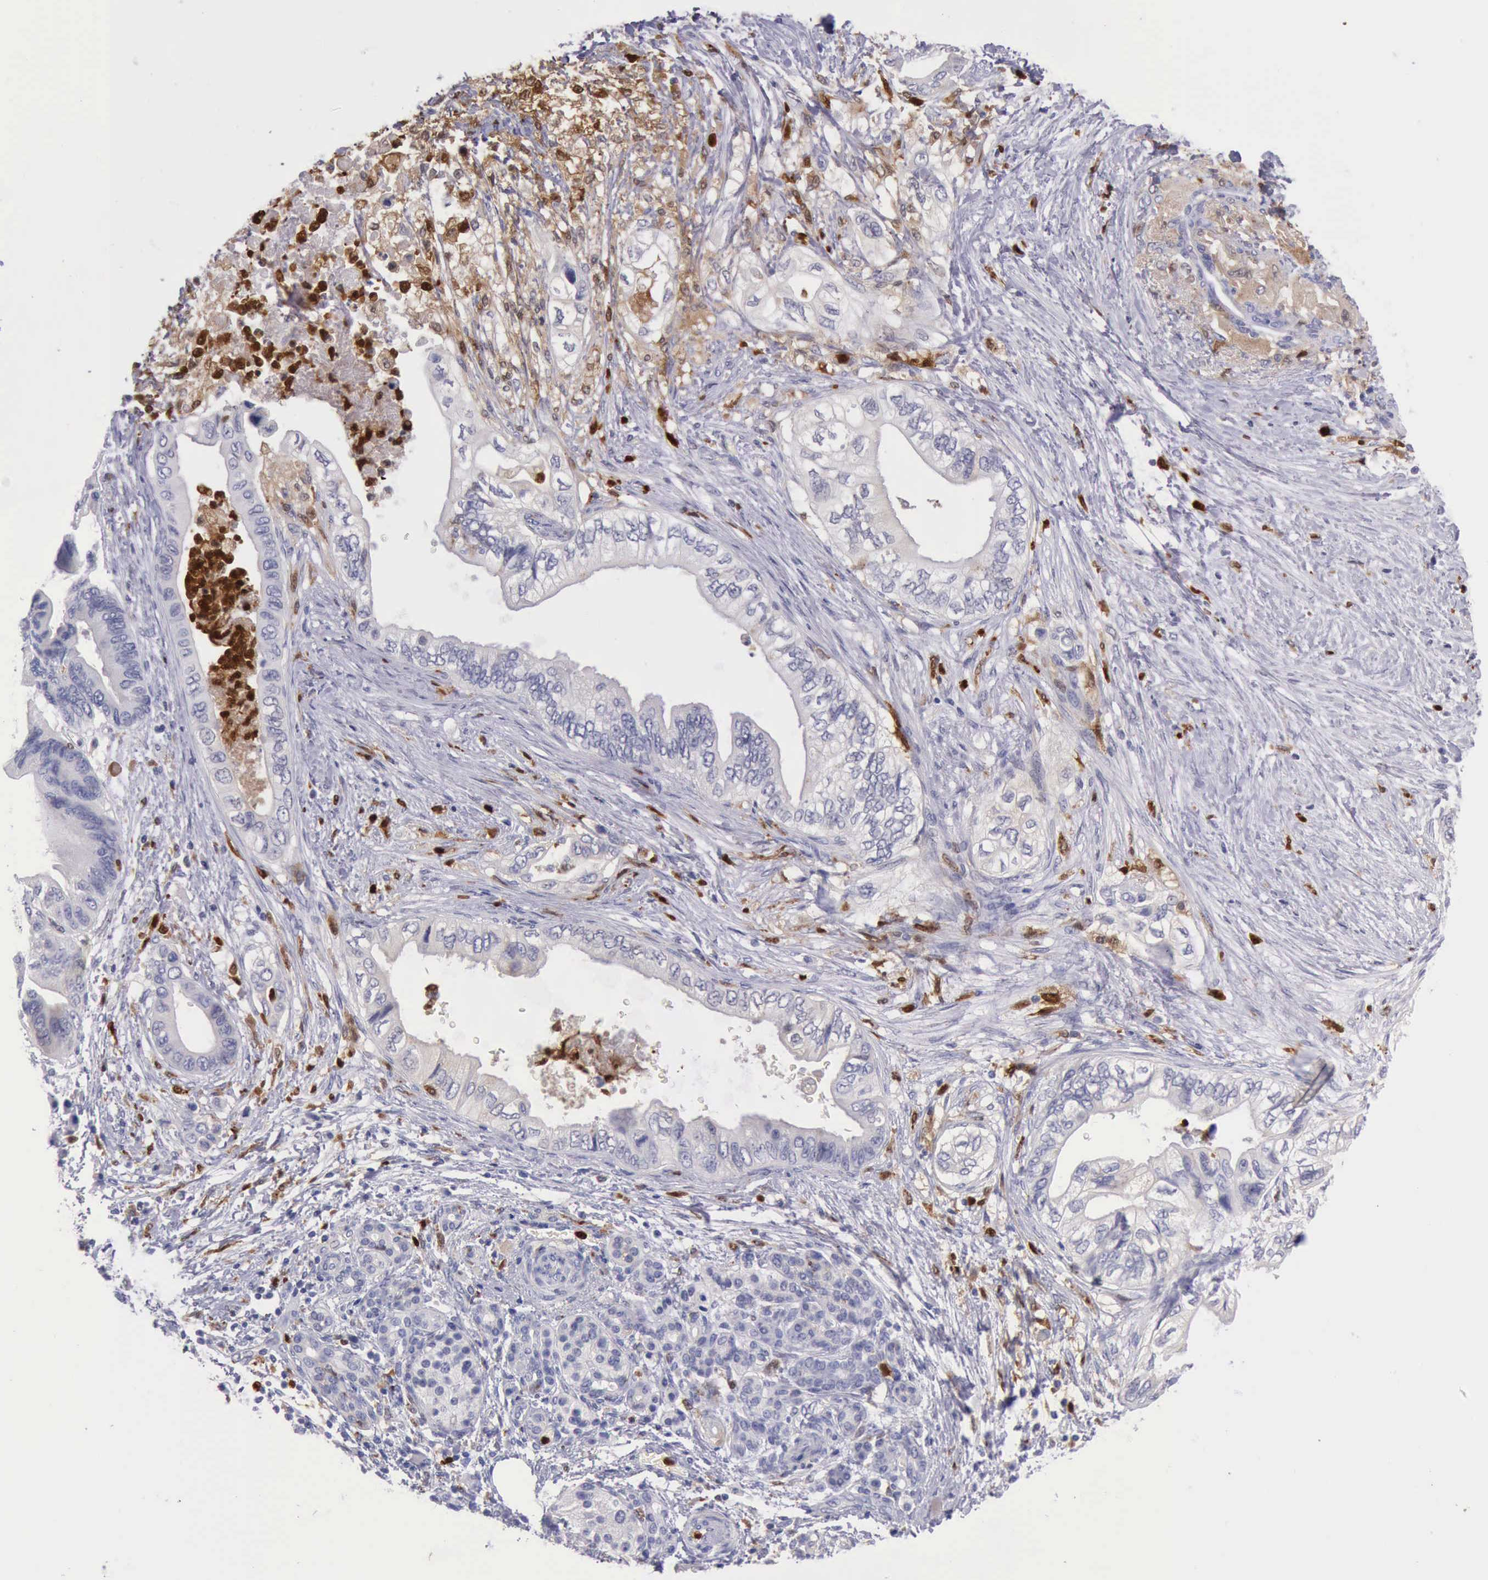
{"staining": {"intensity": "negative", "quantity": "none", "location": "none"}, "tissue": "pancreatic cancer", "cell_type": "Tumor cells", "image_type": "cancer", "snomed": [{"axis": "morphology", "description": "Adenocarcinoma, NOS"}, {"axis": "topography", "description": "Pancreas"}], "caption": "Image shows no protein positivity in tumor cells of pancreatic adenocarcinoma tissue.", "gene": "CSTA", "patient": {"sex": "female", "age": 66}}